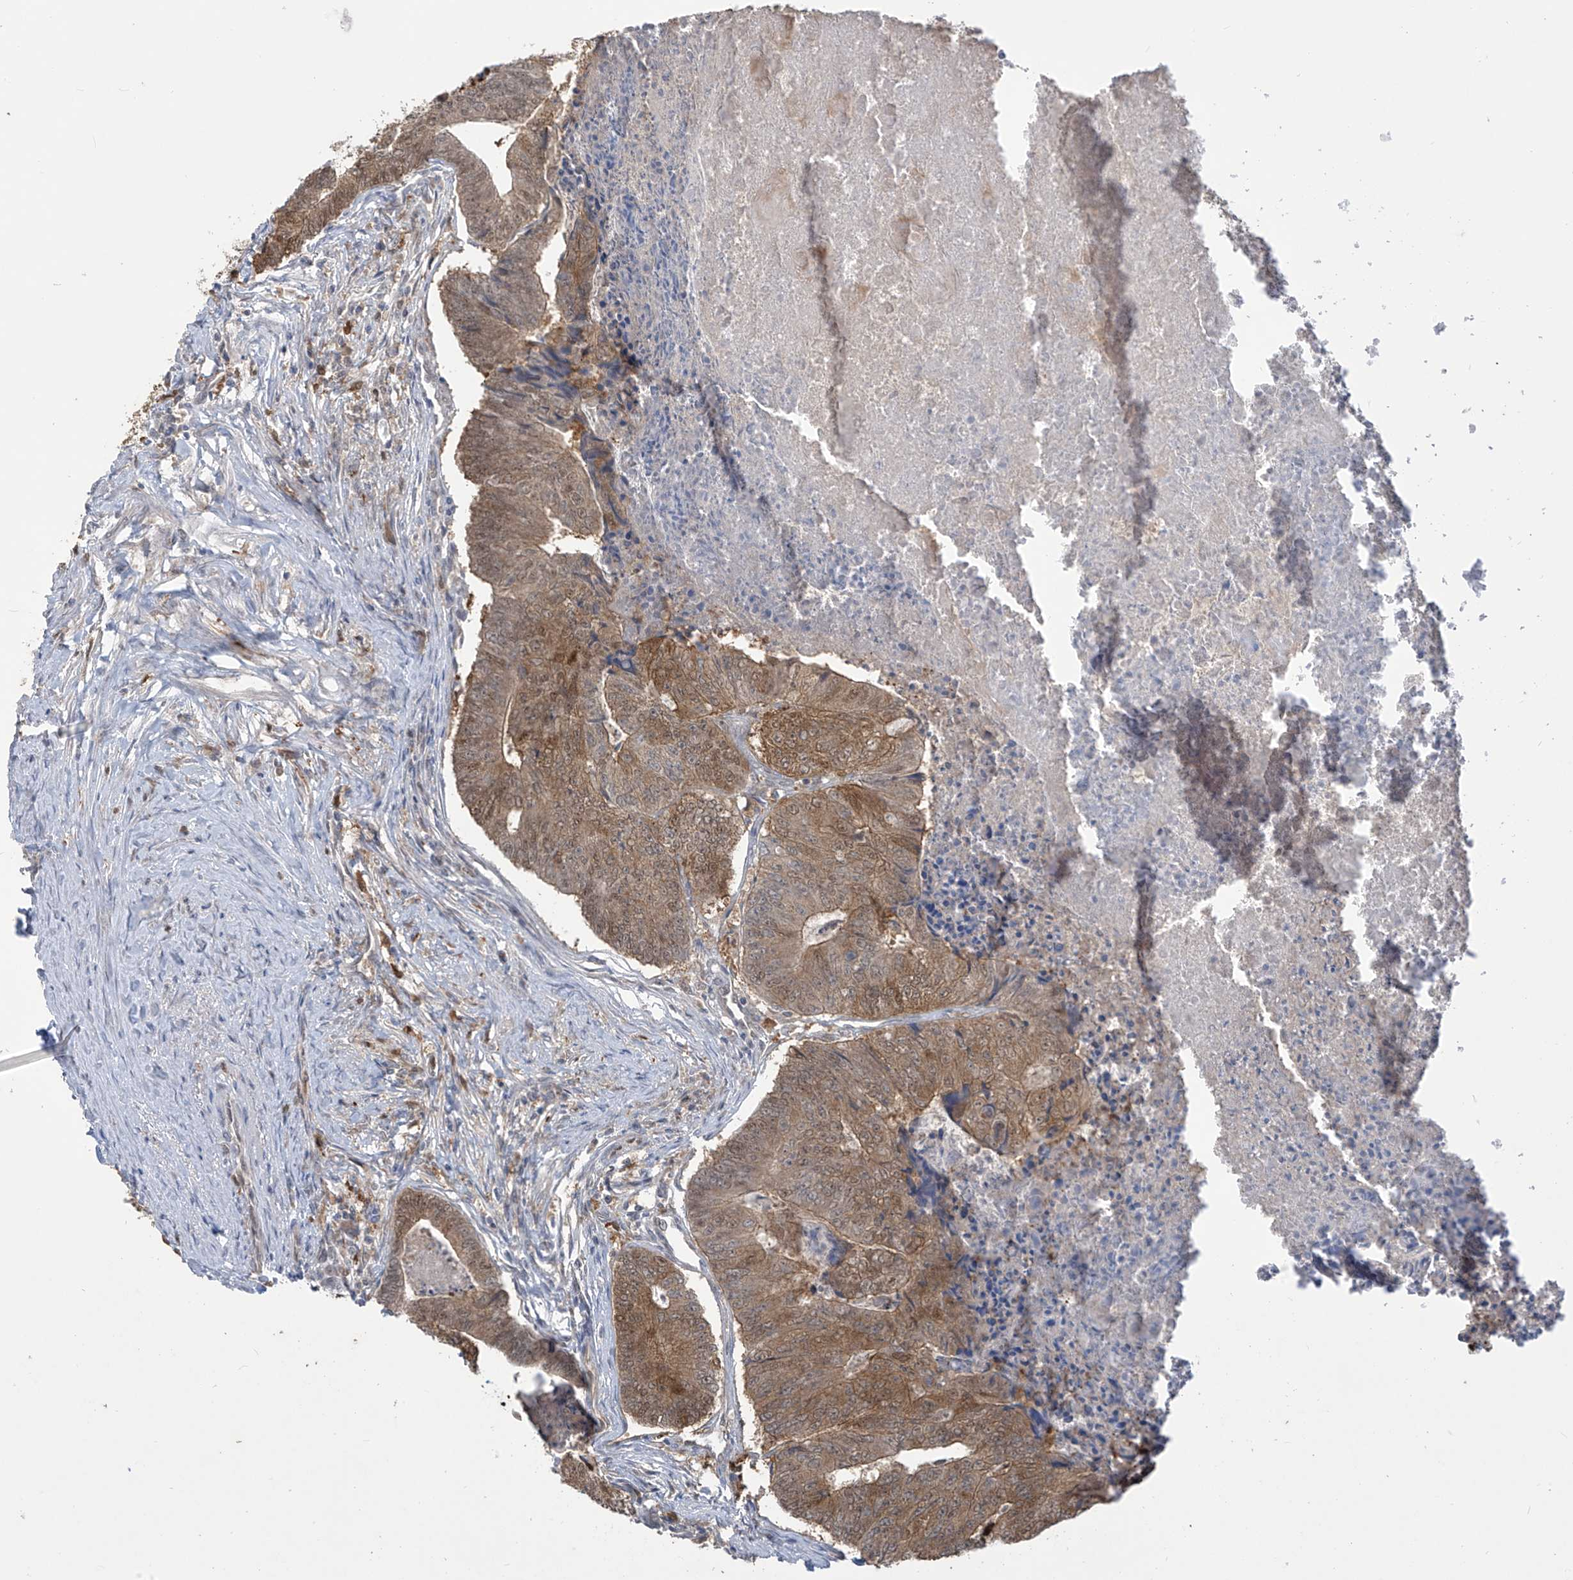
{"staining": {"intensity": "moderate", "quantity": ">75%", "location": "cytoplasmic/membranous"}, "tissue": "colorectal cancer", "cell_type": "Tumor cells", "image_type": "cancer", "snomed": [{"axis": "morphology", "description": "Adenocarcinoma, NOS"}, {"axis": "topography", "description": "Colon"}], "caption": "Colorectal adenocarcinoma stained for a protein displays moderate cytoplasmic/membranous positivity in tumor cells.", "gene": "IDH1", "patient": {"sex": "female", "age": 67}}